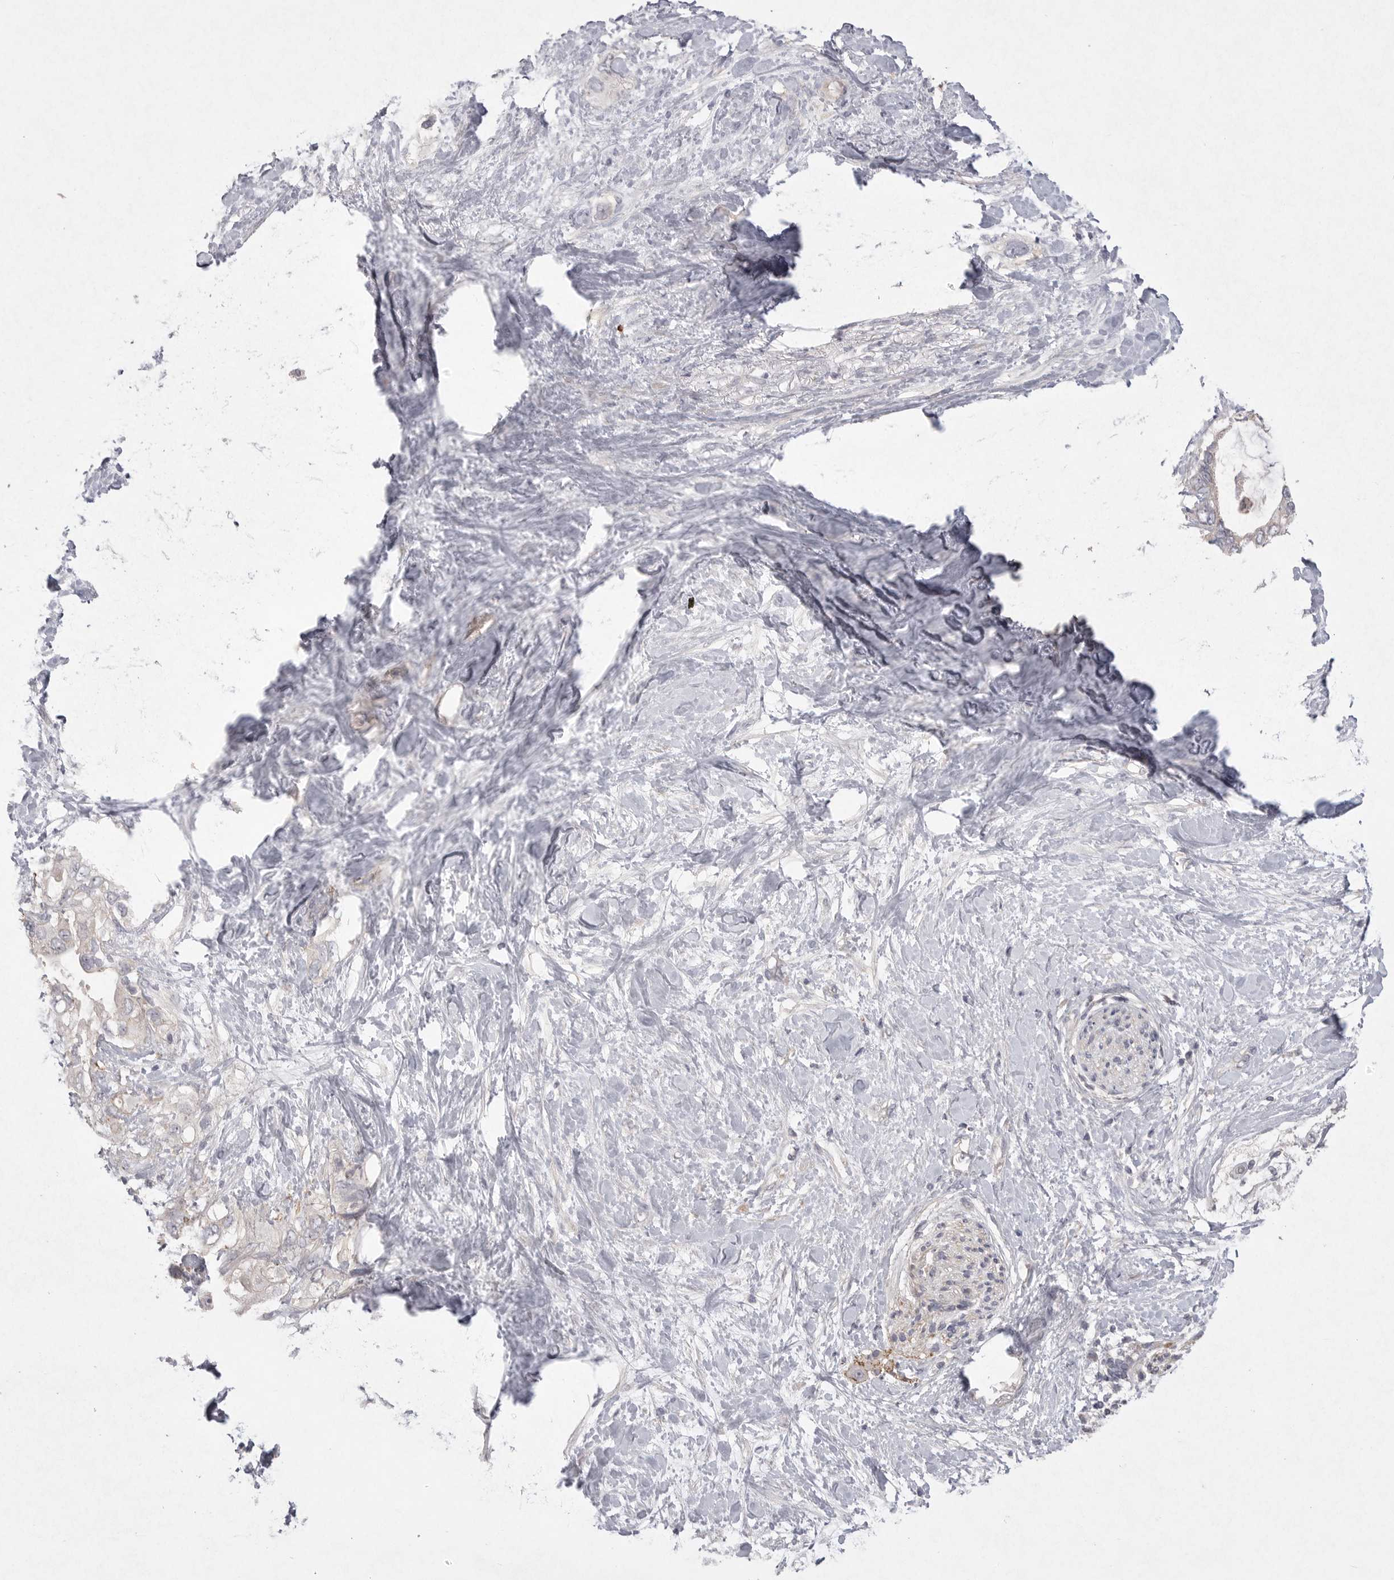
{"staining": {"intensity": "weak", "quantity": "<25%", "location": "cytoplasmic/membranous"}, "tissue": "pancreatic cancer", "cell_type": "Tumor cells", "image_type": "cancer", "snomed": [{"axis": "morphology", "description": "Adenocarcinoma, NOS"}, {"axis": "topography", "description": "Pancreas"}], "caption": "Tumor cells are negative for brown protein staining in pancreatic cancer. (Immunohistochemistry (ihc), brightfield microscopy, high magnification).", "gene": "VANGL2", "patient": {"sex": "female", "age": 56}}